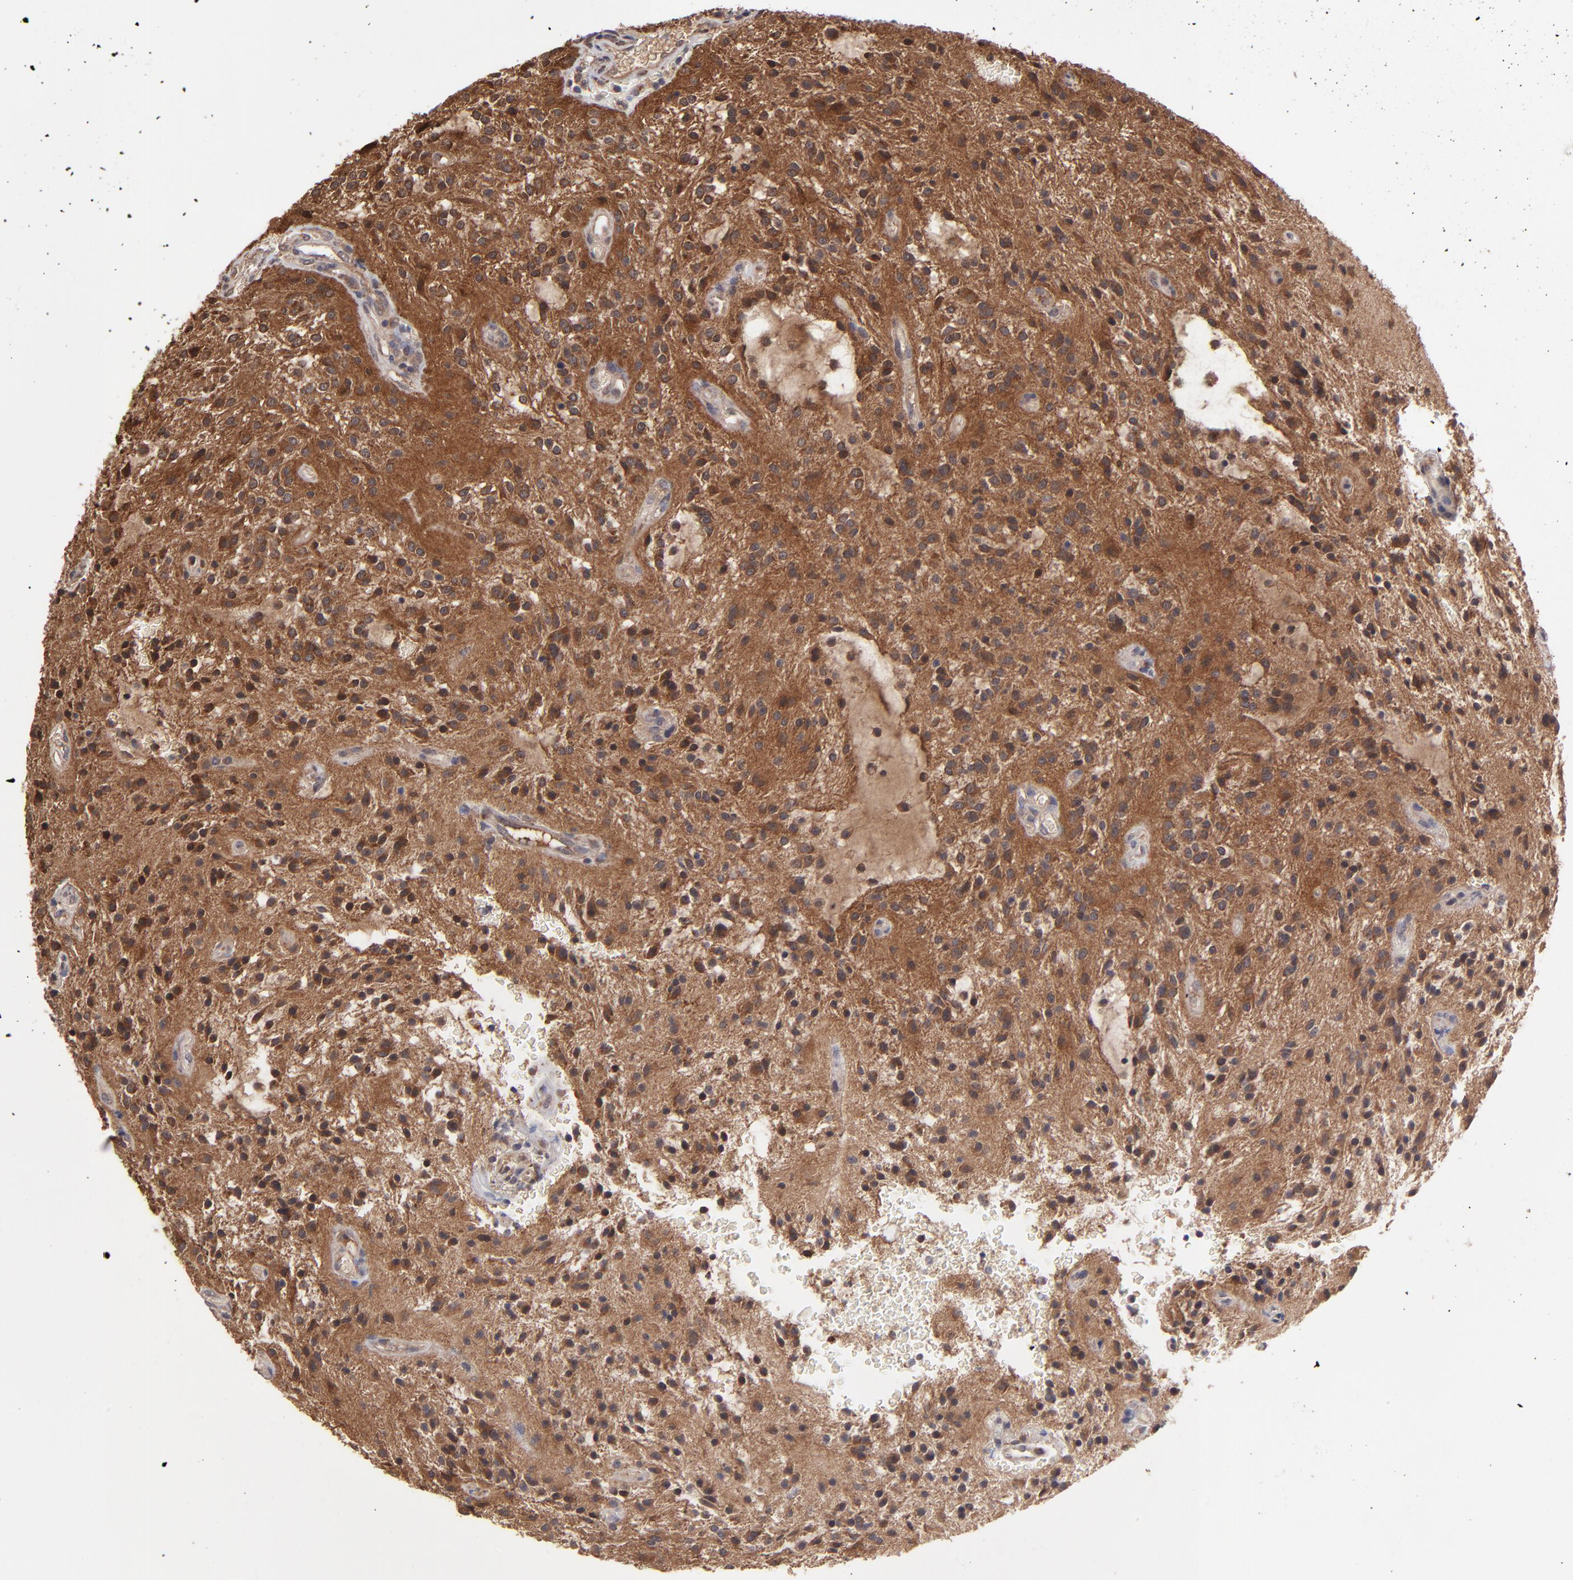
{"staining": {"intensity": "strong", "quantity": ">75%", "location": "cytoplasmic/membranous"}, "tissue": "glioma", "cell_type": "Tumor cells", "image_type": "cancer", "snomed": [{"axis": "morphology", "description": "Glioma, malignant, NOS"}, {"axis": "topography", "description": "Cerebellum"}], "caption": "Immunohistochemical staining of human glioma shows high levels of strong cytoplasmic/membranous staining in about >75% of tumor cells.", "gene": "CHL1", "patient": {"sex": "female", "age": 10}}